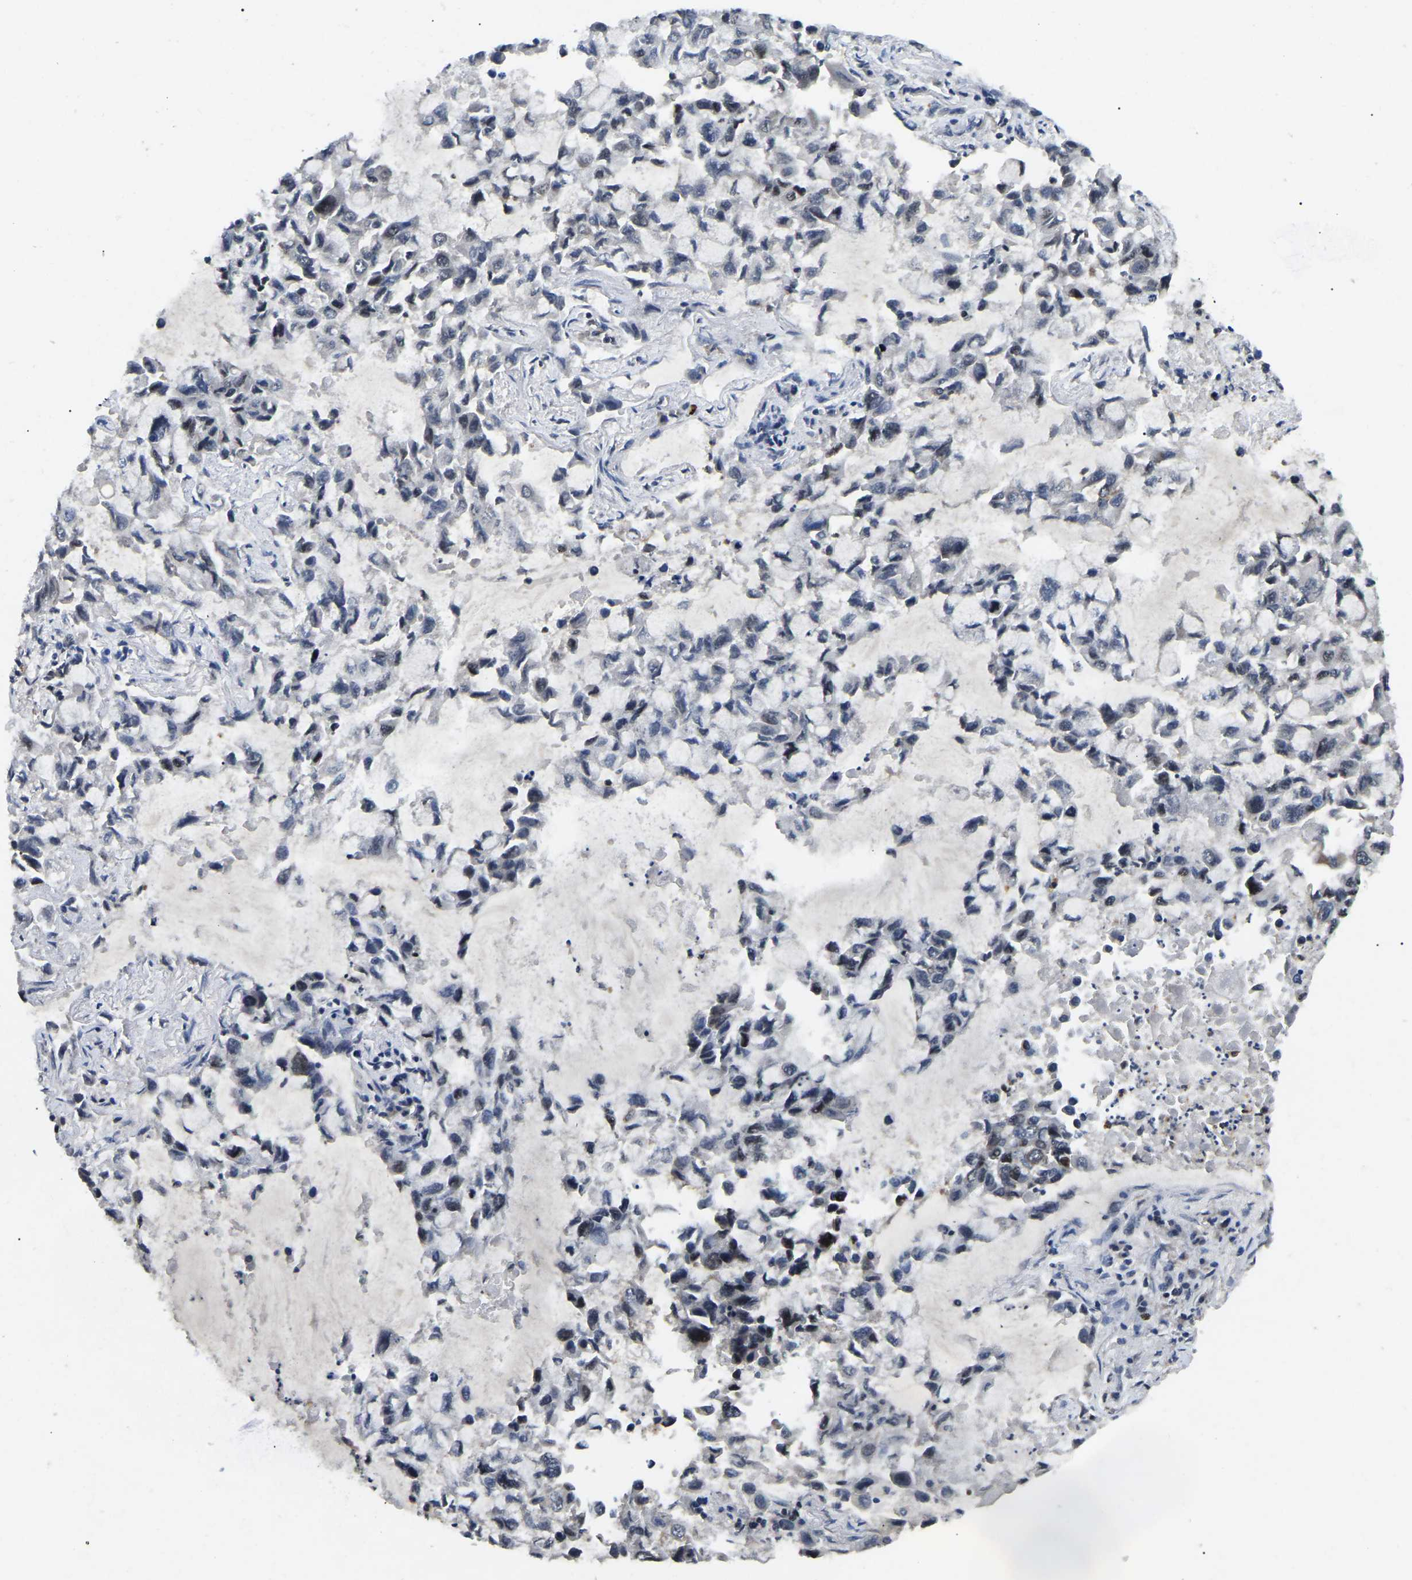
{"staining": {"intensity": "negative", "quantity": "none", "location": "none"}, "tissue": "lung cancer", "cell_type": "Tumor cells", "image_type": "cancer", "snomed": [{"axis": "morphology", "description": "Adenocarcinoma, NOS"}, {"axis": "topography", "description": "Lung"}], "caption": "Human lung adenocarcinoma stained for a protein using immunohistochemistry (IHC) shows no staining in tumor cells.", "gene": "RBM28", "patient": {"sex": "male", "age": 64}}